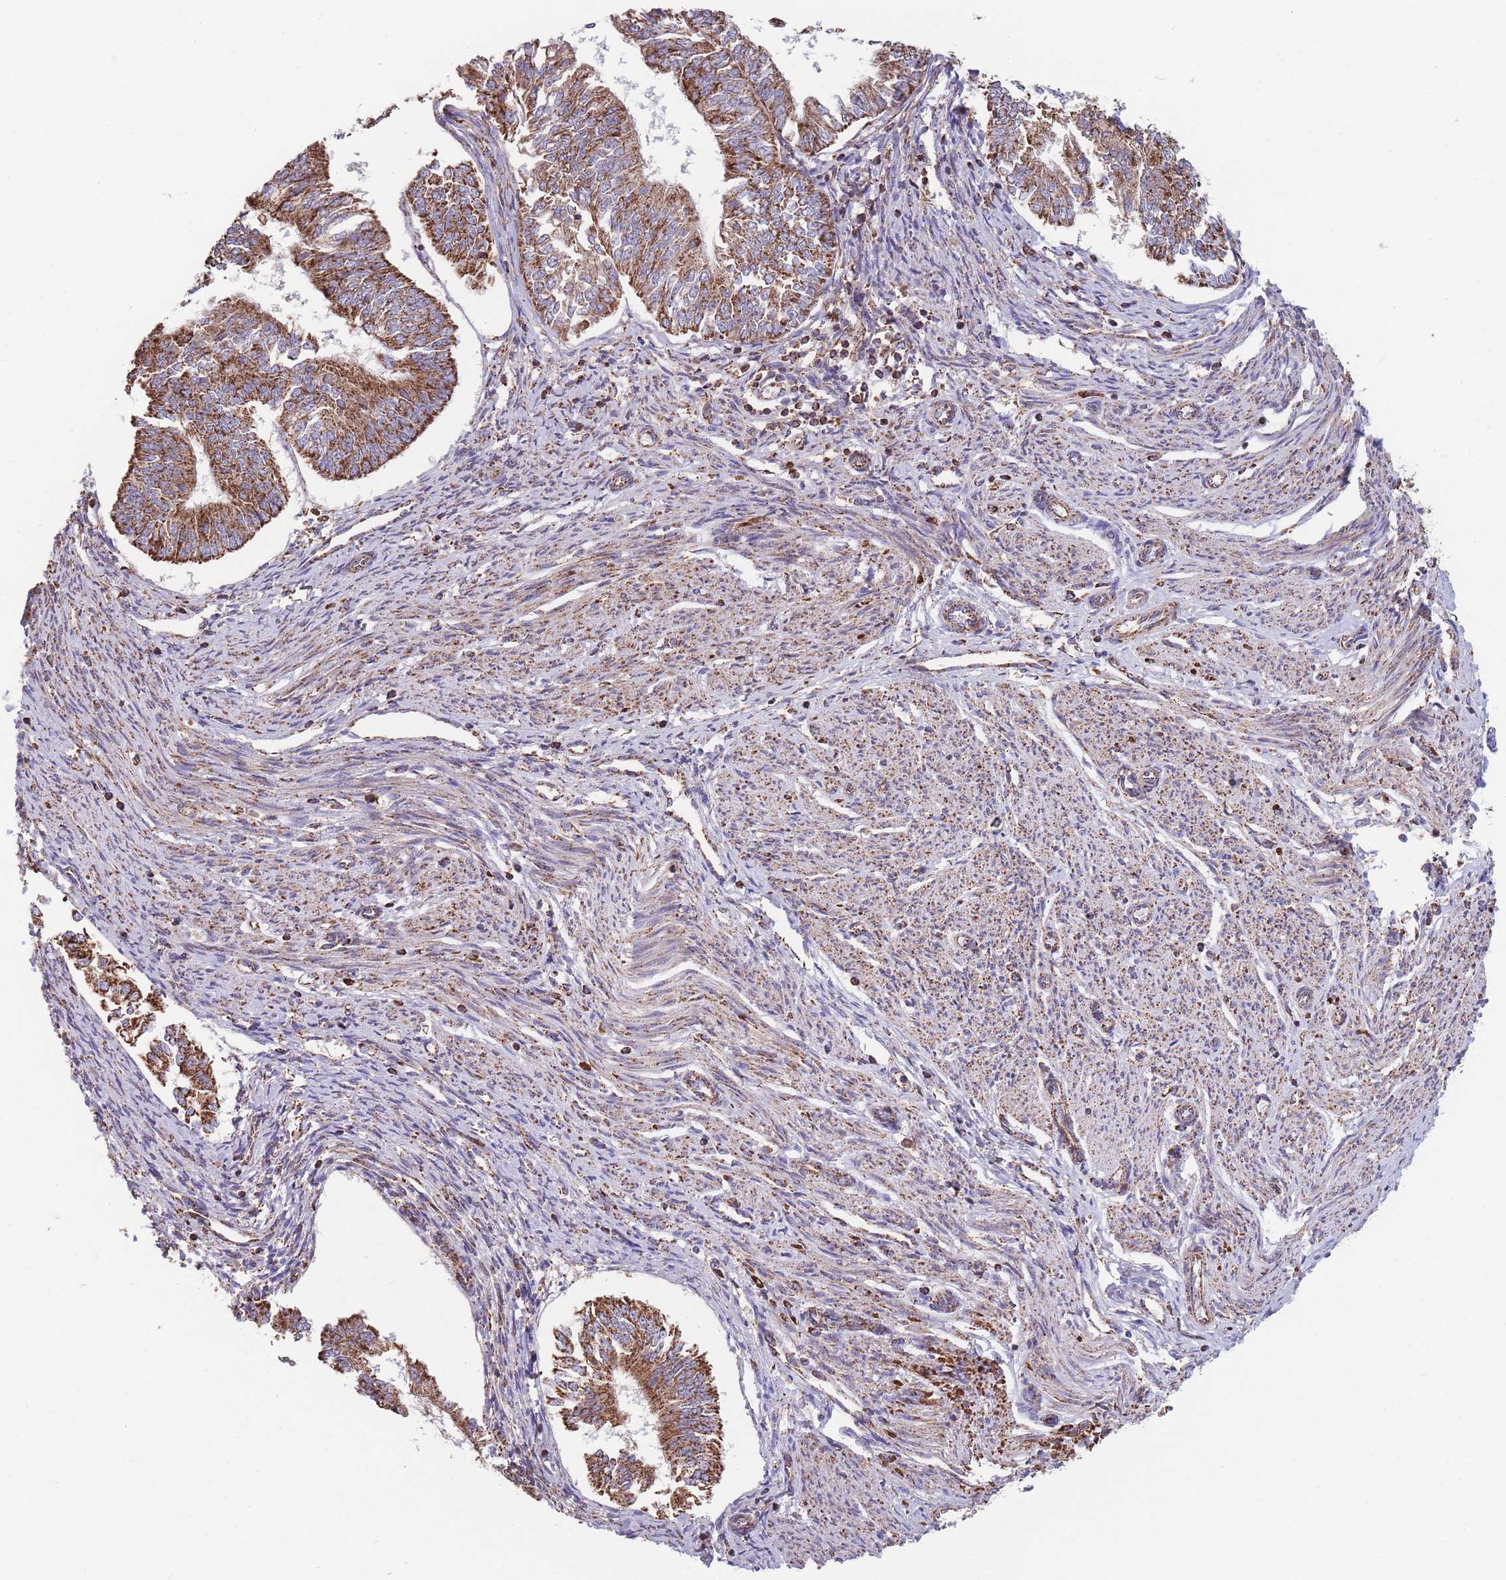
{"staining": {"intensity": "moderate", "quantity": ">75%", "location": "cytoplasmic/membranous"}, "tissue": "endometrial cancer", "cell_type": "Tumor cells", "image_type": "cancer", "snomed": [{"axis": "morphology", "description": "Adenocarcinoma, NOS"}, {"axis": "topography", "description": "Endometrium"}], "caption": "This is a histology image of immunohistochemistry (IHC) staining of endometrial cancer (adenocarcinoma), which shows moderate expression in the cytoplasmic/membranous of tumor cells.", "gene": "FKBP8", "patient": {"sex": "female", "age": 58}}